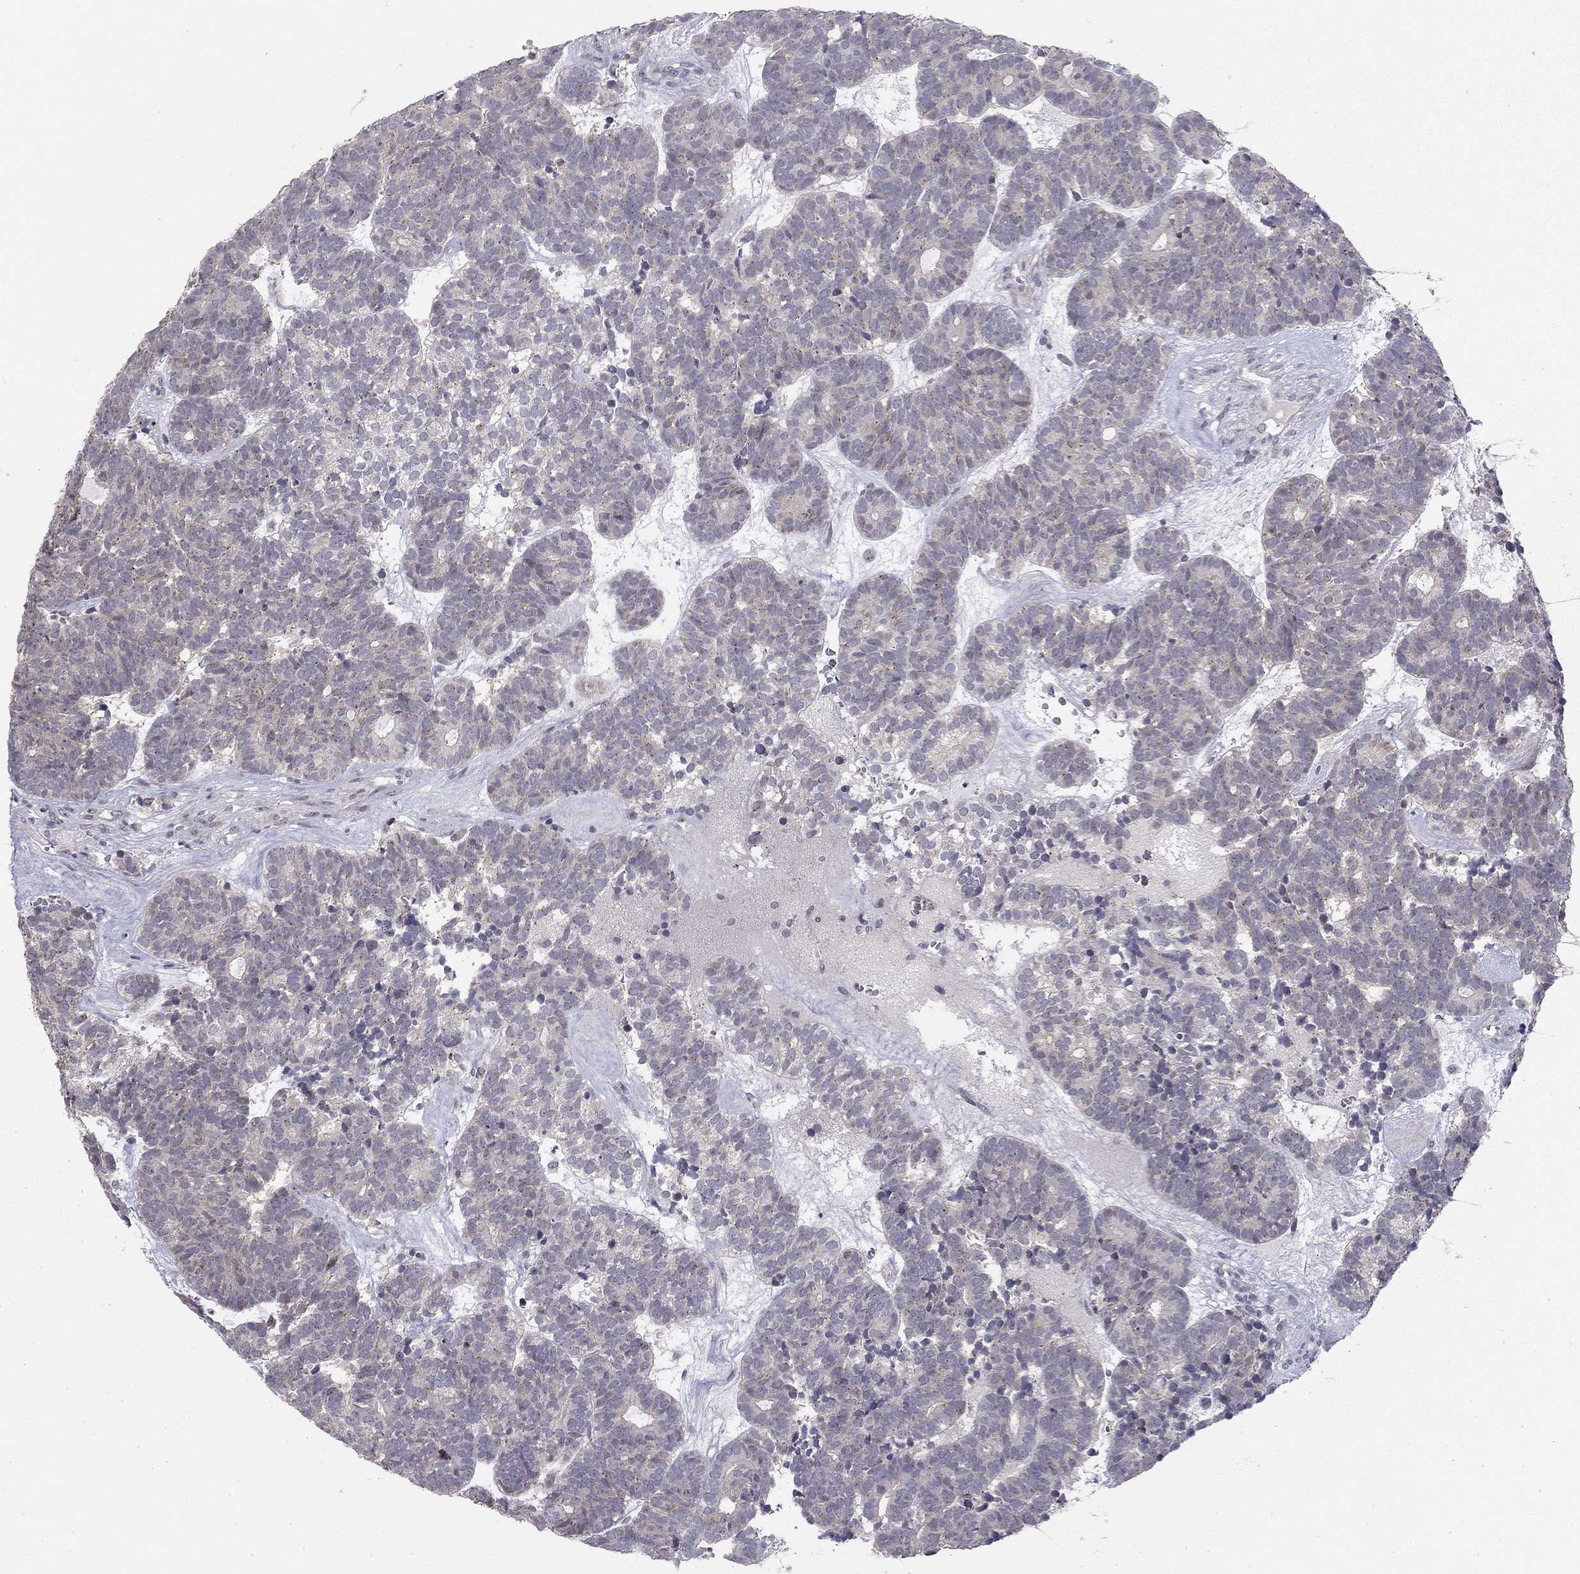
{"staining": {"intensity": "negative", "quantity": "none", "location": "none"}, "tissue": "head and neck cancer", "cell_type": "Tumor cells", "image_type": "cancer", "snomed": [{"axis": "morphology", "description": "Adenocarcinoma, NOS"}, {"axis": "topography", "description": "Head-Neck"}], "caption": "An IHC image of adenocarcinoma (head and neck) is shown. There is no staining in tumor cells of adenocarcinoma (head and neck).", "gene": "STXBP6", "patient": {"sex": "female", "age": 81}}